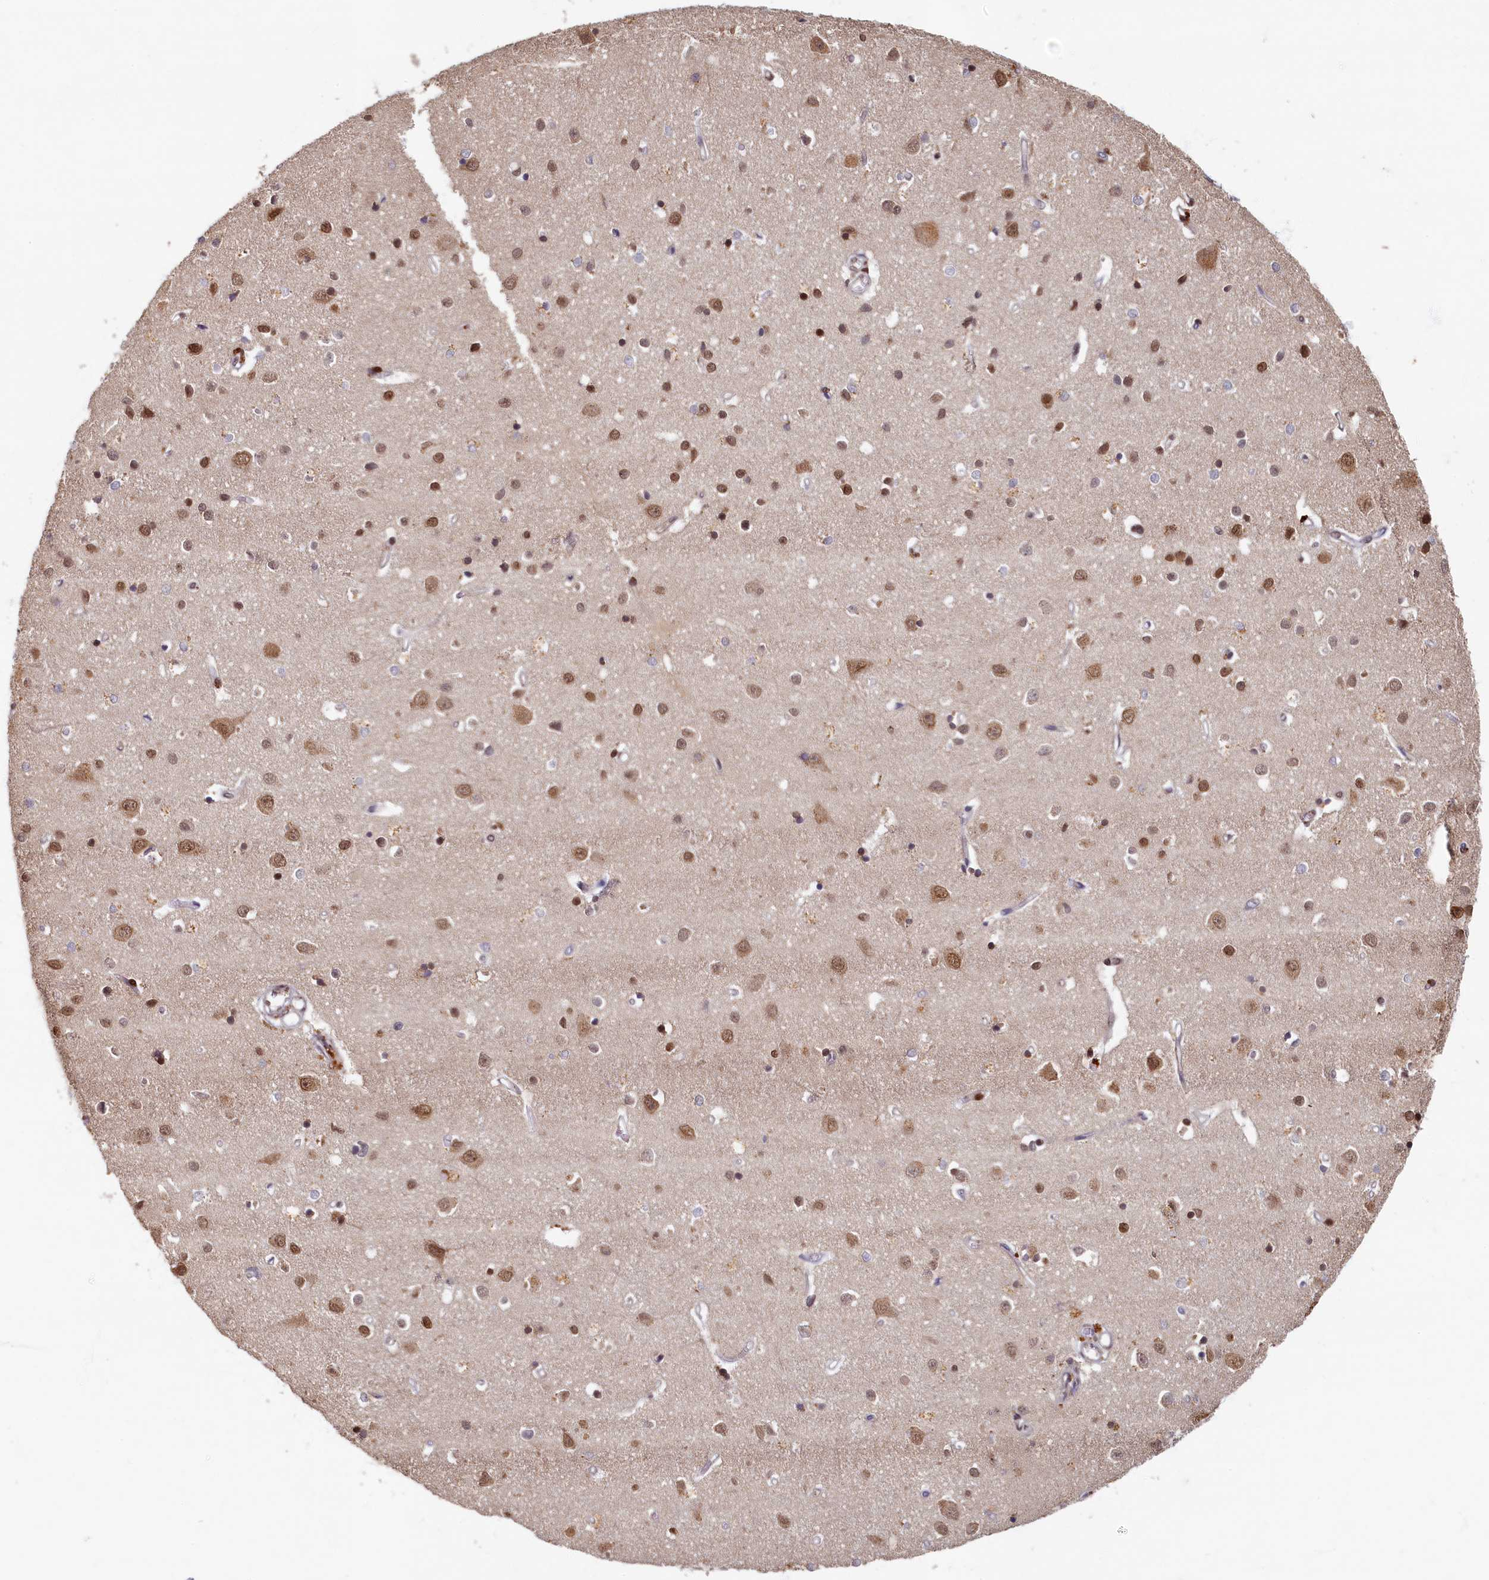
{"staining": {"intensity": "negative", "quantity": "none", "location": "none"}, "tissue": "cerebral cortex", "cell_type": "Endothelial cells", "image_type": "normal", "snomed": [{"axis": "morphology", "description": "Normal tissue, NOS"}, {"axis": "topography", "description": "Cerebral cortex"}], "caption": "This is an IHC image of unremarkable human cerebral cortex. There is no staining in endothelial cells.", "gene": "CKAP2L", "patient": {"sex": "female", "age": 64}}